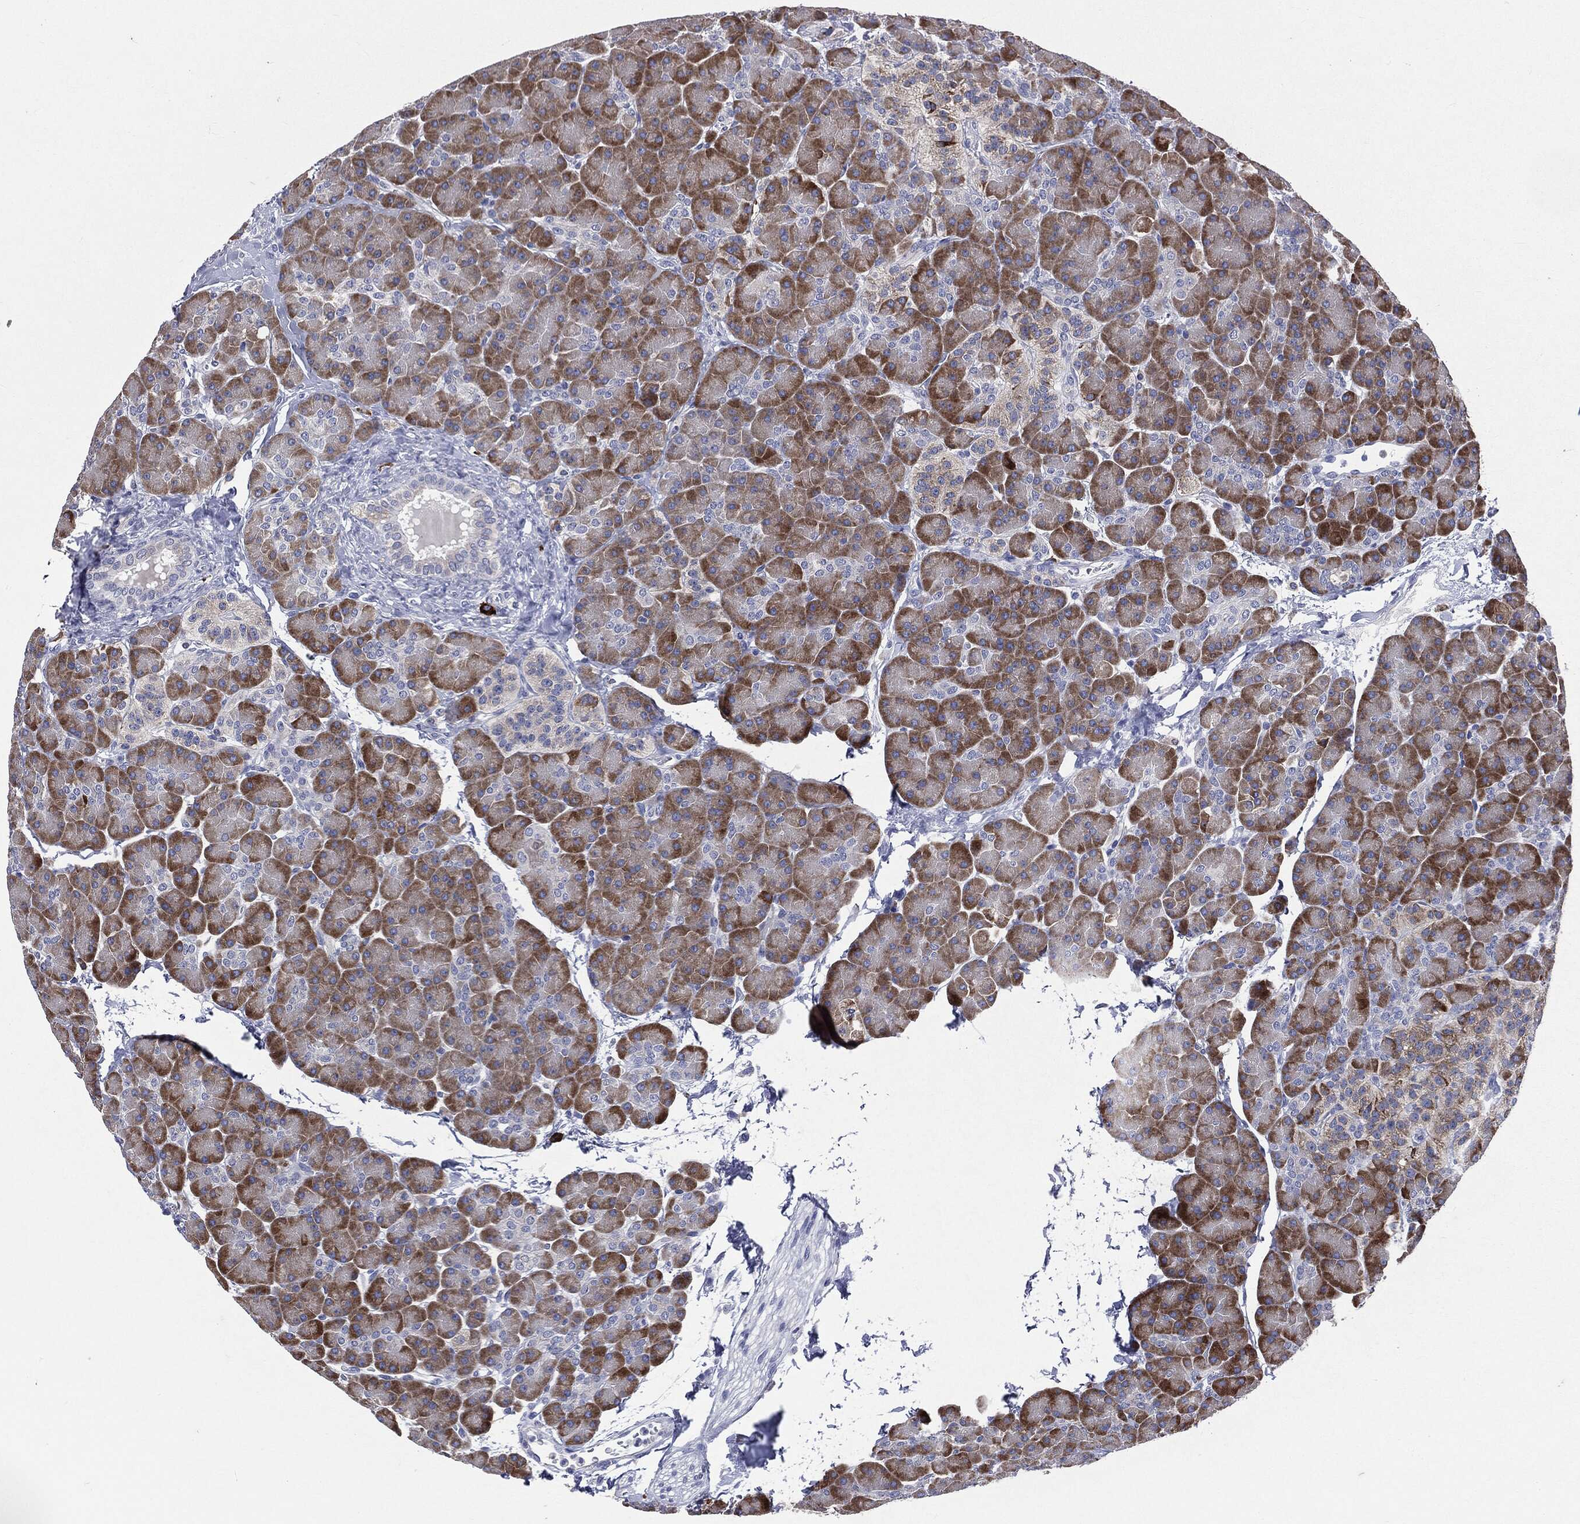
{"staining": {"intensity": "strong", "quantity": "25%-75%", "location": "cytoplasmic/membranous"}, "tissue": "pancreas", "cell_type": "Exocrine glandular cells", "image_type": "normal", "snomed": [{"axis": "morphology", "description": "Normal tissue, NOS"}, {"axis": "topography", "description": "Pancreas"}], "caption": "The photomicrograph shows a brown stain indicating the presence of a protein in the cytoplasmic/membranous of exocrine glandular cells in pancreas.", "gene": "PTGS2", "patient": {"sex": "female", "age": 44}}